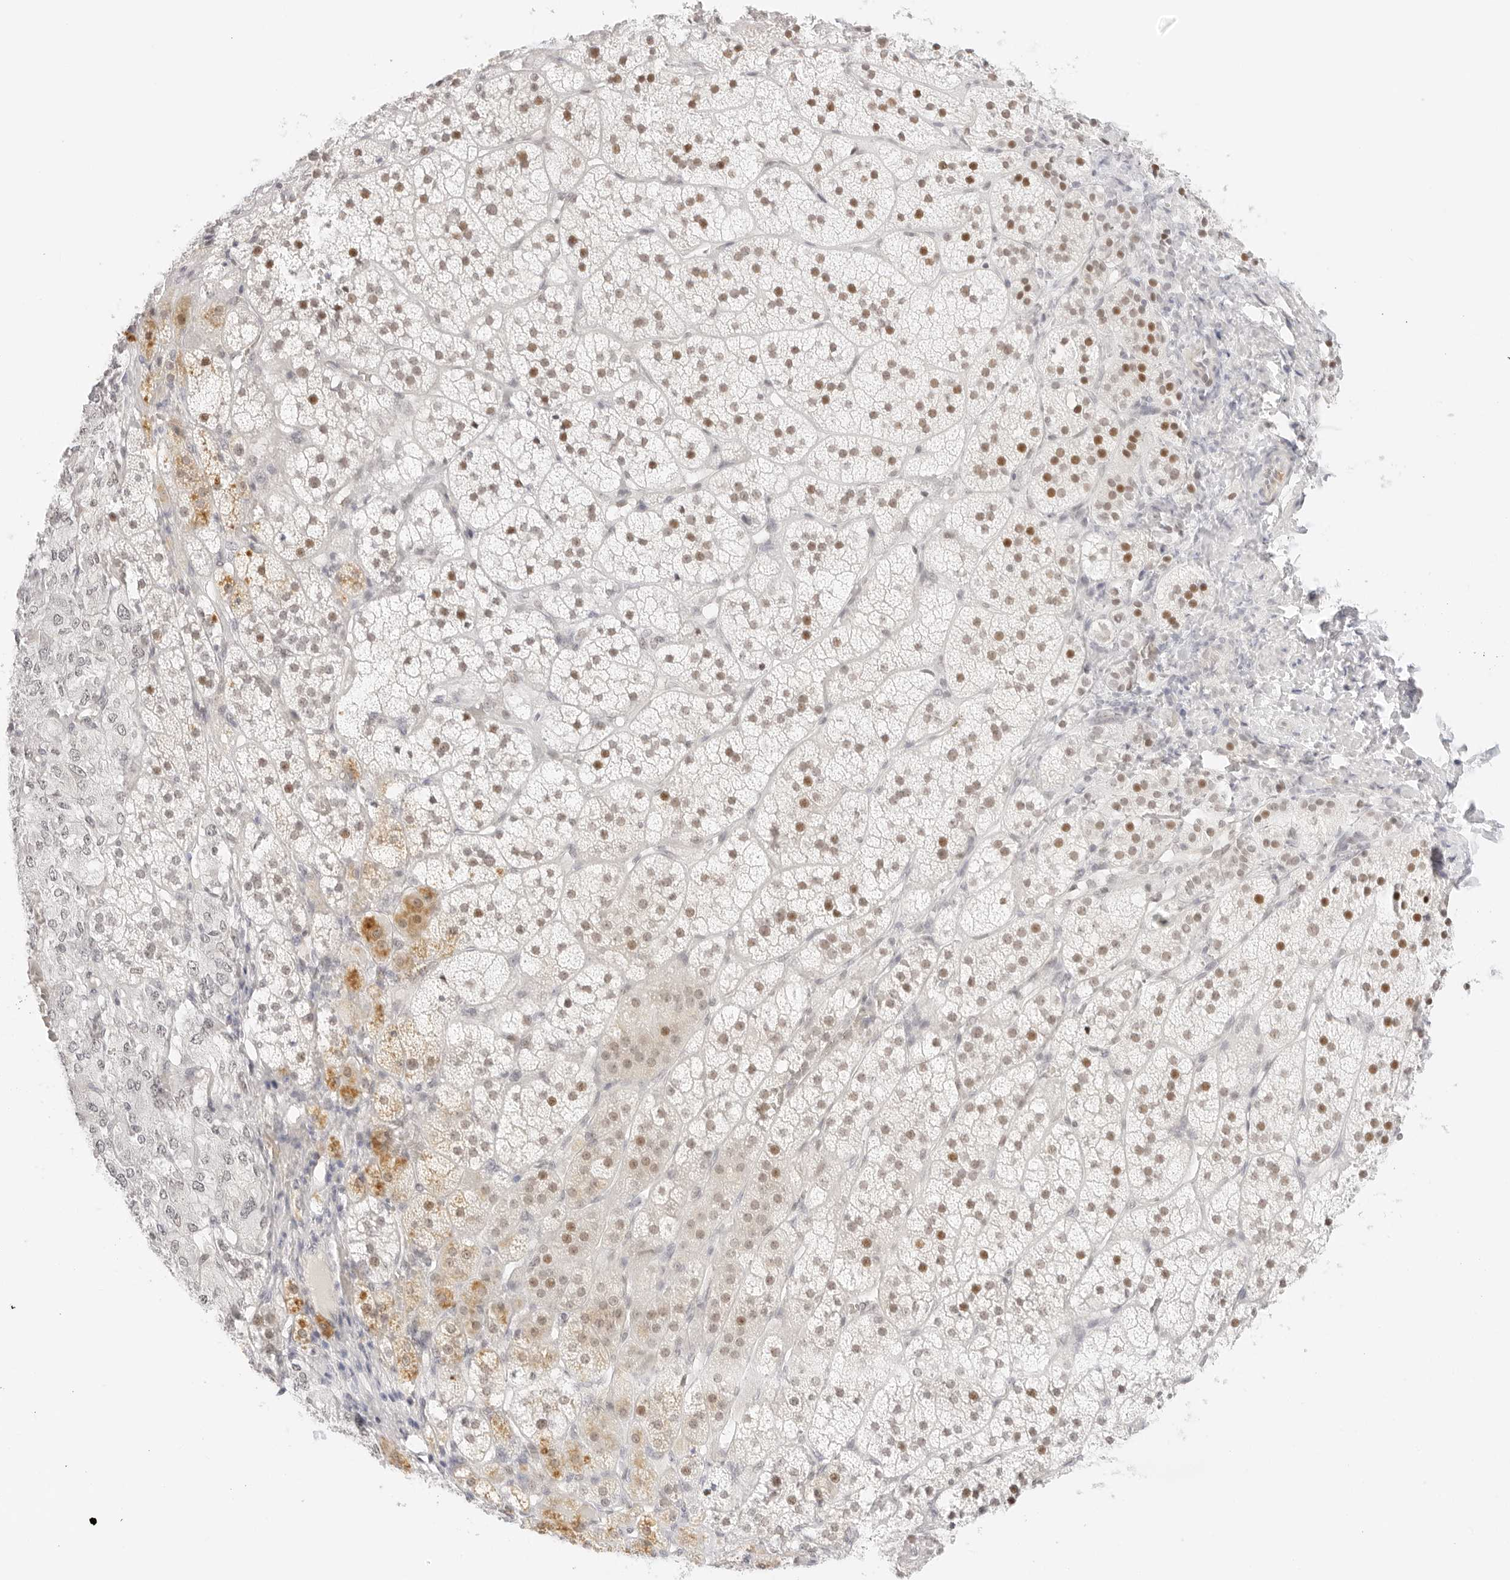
{"staining": {"intensity": "moderate", "quantity": "25%-75%", "location": "cytoplasmic/membranous,nuclear"}, "tissue": "adrenal gland", "cell_type": "Glandular cells", "image_type": "normal", "snomed": [{"axis": "morphology", "description": "Normal tissue, NOS"}, {"axis": "topography", "description": "Adrenal gland"}], "caption": "High-power microscopy captured an IHC histopathology image of unremarkable adrenal gland, revealing moderate cytoplasmic/membranous,nuclear expression in approximately 25%-75% of glandular cells. (Stains: DAB (3,3'-diaminobenzidine) in brown, nuclei in blue, Microscopy: brightfield microscopy at high magnification).", "gene": "ITGA6", "patient": {"sex": "female", "age": 44}}